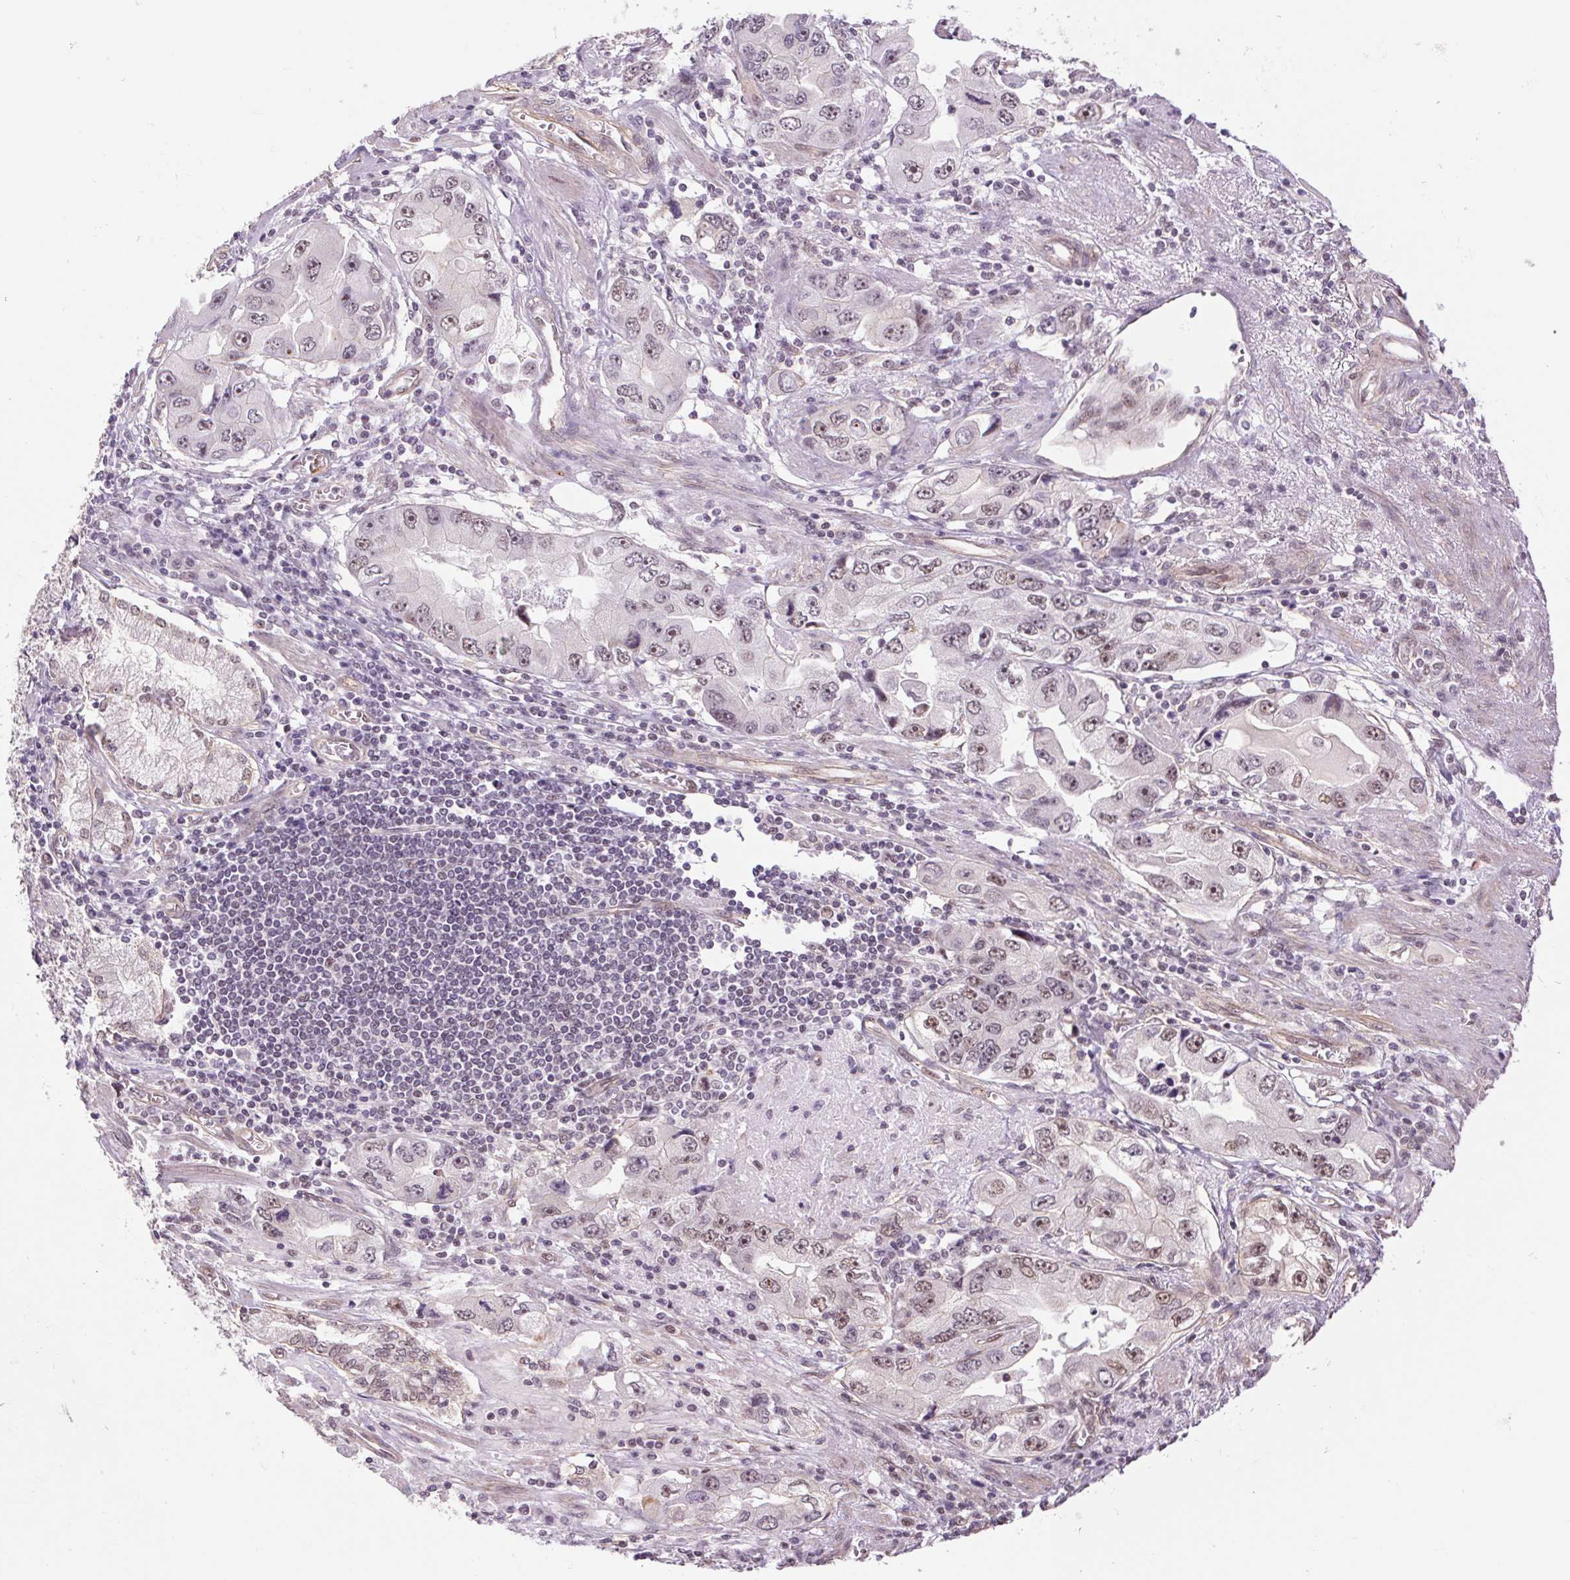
{"staining": {"intensity": "weak", "quantity": "25%-75%", "location": "nuclear"}, "tissue": "stomach cancer", "cell_type": "Tumor cells", "image_type": "cancer", "snomed": [{"axis": "morphology", "description": "Adenocarcinoma, NOS"}, {"axis": "topography", "description": "Stomach, lower"}], "caption": "IHC photomicrograph of stomach cancer stained for a protein (brown), which displays low levels of weak nuclear staining in approximately 25%-75% of tumor cells.", "gene": "CWC25", "patient": {"sex": "female", "age": 93}}